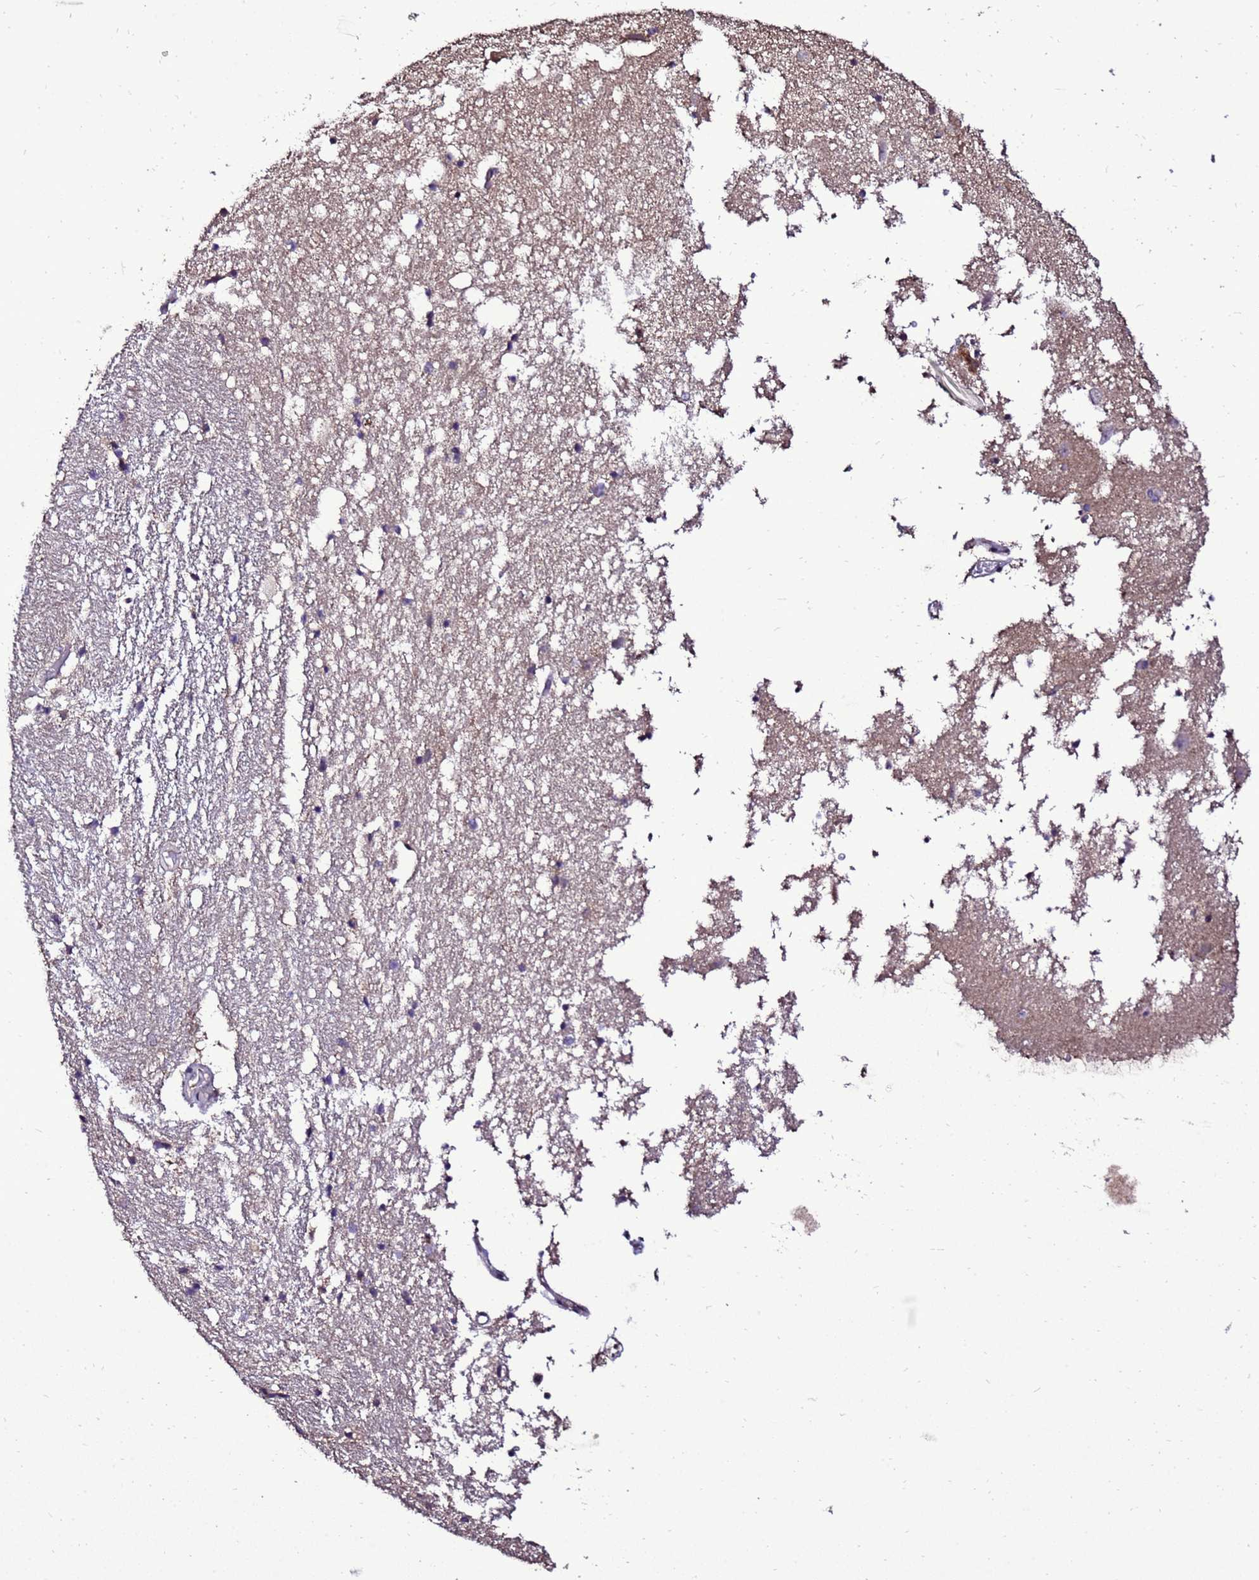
{"staining": {"intensity": "weak", "quantity": "<25%", "location": "cytoplasmic/membranous"}, "tissue": "hippocampus", "cell_type": "Glial cells", "image_type": "normal", "snomed": [{"axis": "morphology", "description": "Normal tissue, NOS"}, {"axis": "topography", "description": "Hippocampus"}], "caption": "Unremarkable hippocampus was stained to show a protein in brown. There is no significant expression in glial cells. (Stains: DAB immunohistochemistry with hematoxylin counter stain, Microscopy: brightfield microscopy at high magnification).", "gene": "ZNF329", "patient": {"sex": "female", "age": 52}}